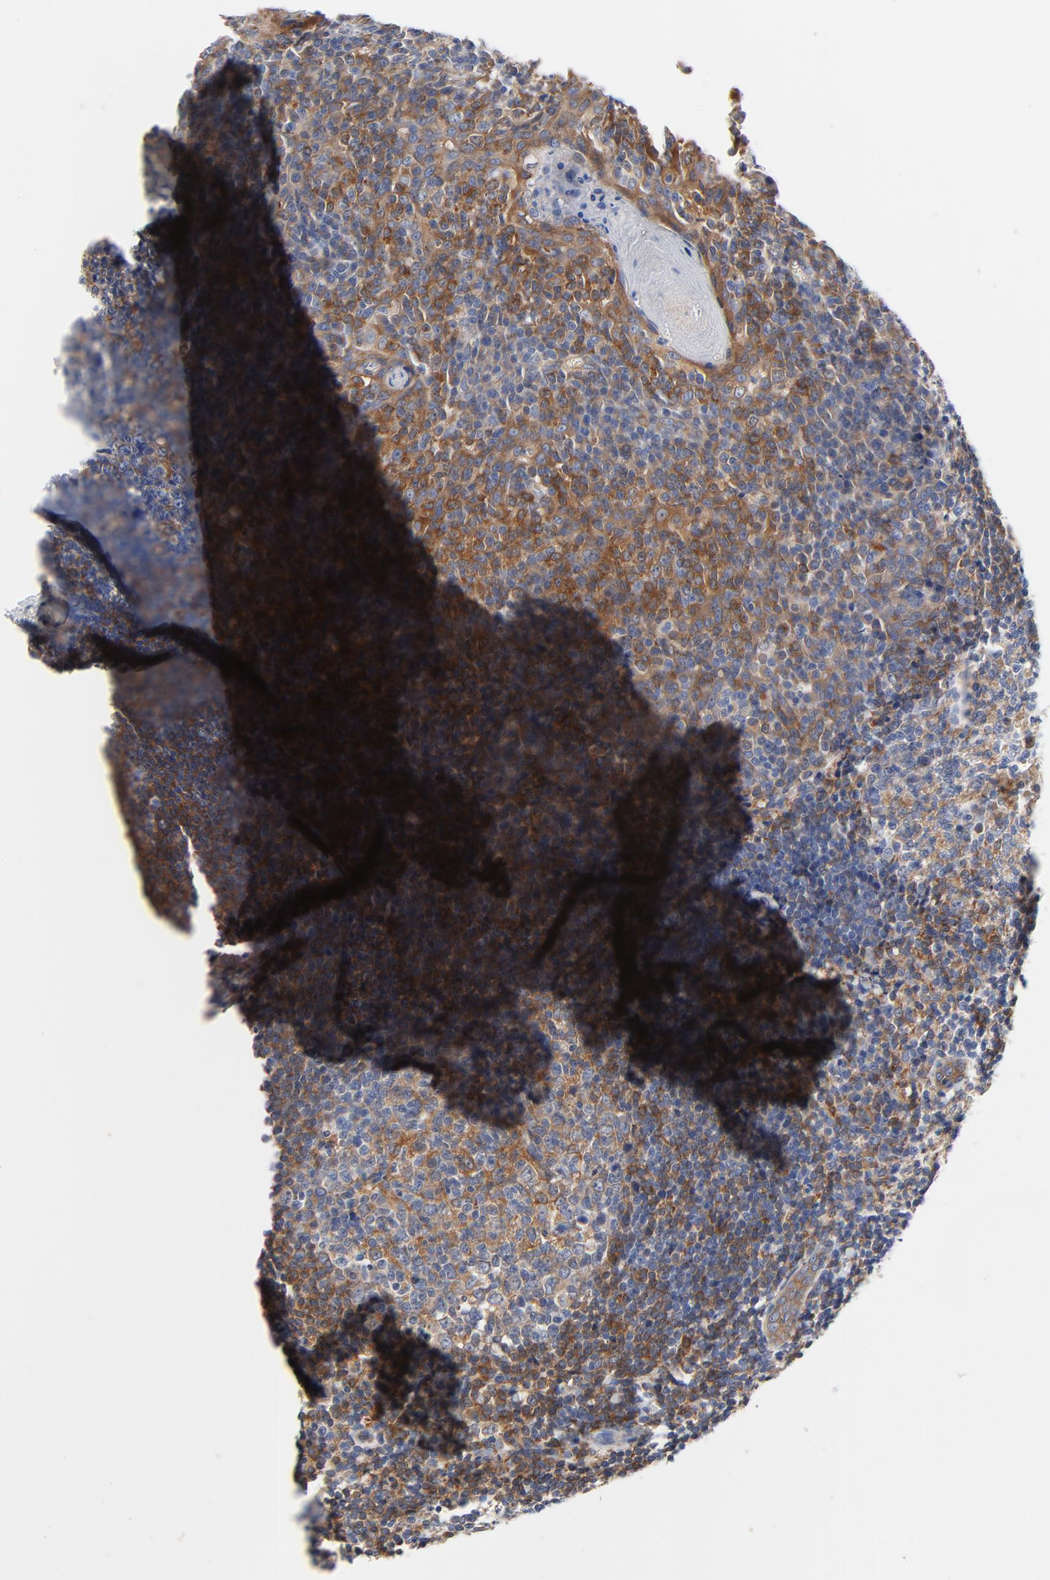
{"staining": {"intensity": "moderate", "quantity": "<25%", "location": "cytoplasmic/membranous"}, "tissue": "tonsil", "cell_type": "Germinal center cells", "image_type": "normal", "snomed": [{"axis": "morphology", "description": "Normal tissue, NOS"}, {"axis": "topography", "description": "Tonsil"}], "caption": "Protein expression by immunohistochemistry (IHC) displays moderate cytoplasmic/membranous positivity in approximately <25% of germinal center cells in benign tonsil. (Stains: DAB (3,3'-diaminobenzidine) in brown, nuclei in blue, Microscopy: brightfield microscopy at high magnification).", "gene": "VAV2", "patient": {"sex": "male", "age": 31}}